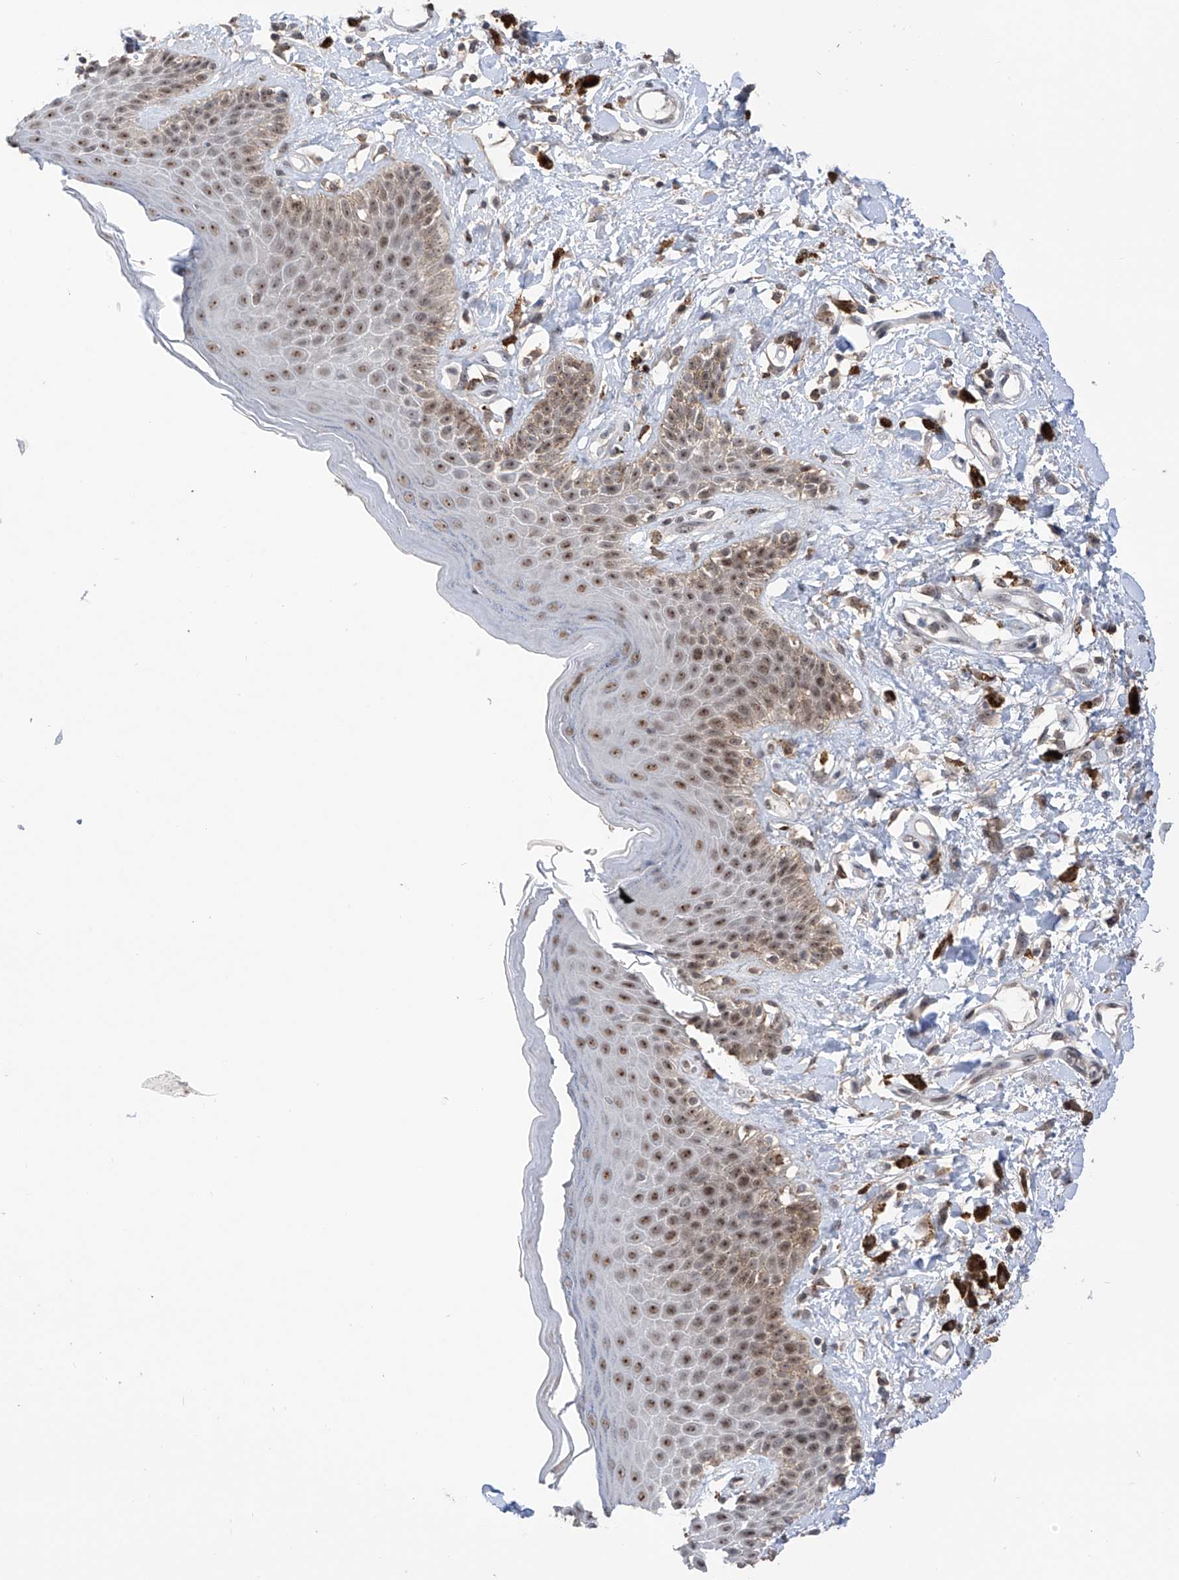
{"staining": {"intensity": "moderate", "quantity": ">75%", "location": "nuclear"}, "tissue": "skin", "cell_type": "Epidermal cells", "image_type": "normal", "snomed": [{"axis": "morphology", "description": "Normal tissue, NOS"}, {"axis": "topography", "description": "Anal"}], "caption": "DAB immunohistochemical staining of unremarkable human skin demonstrates moderate nuclear protein staining in about >75% of epidermal cells. The staining was performed using DAB, with brown indicating positive protein expression. Nuclei are stained blue with hematoxylin.", "gene": "C1orf131", "patient": {"sex": "female", "age": 78}}